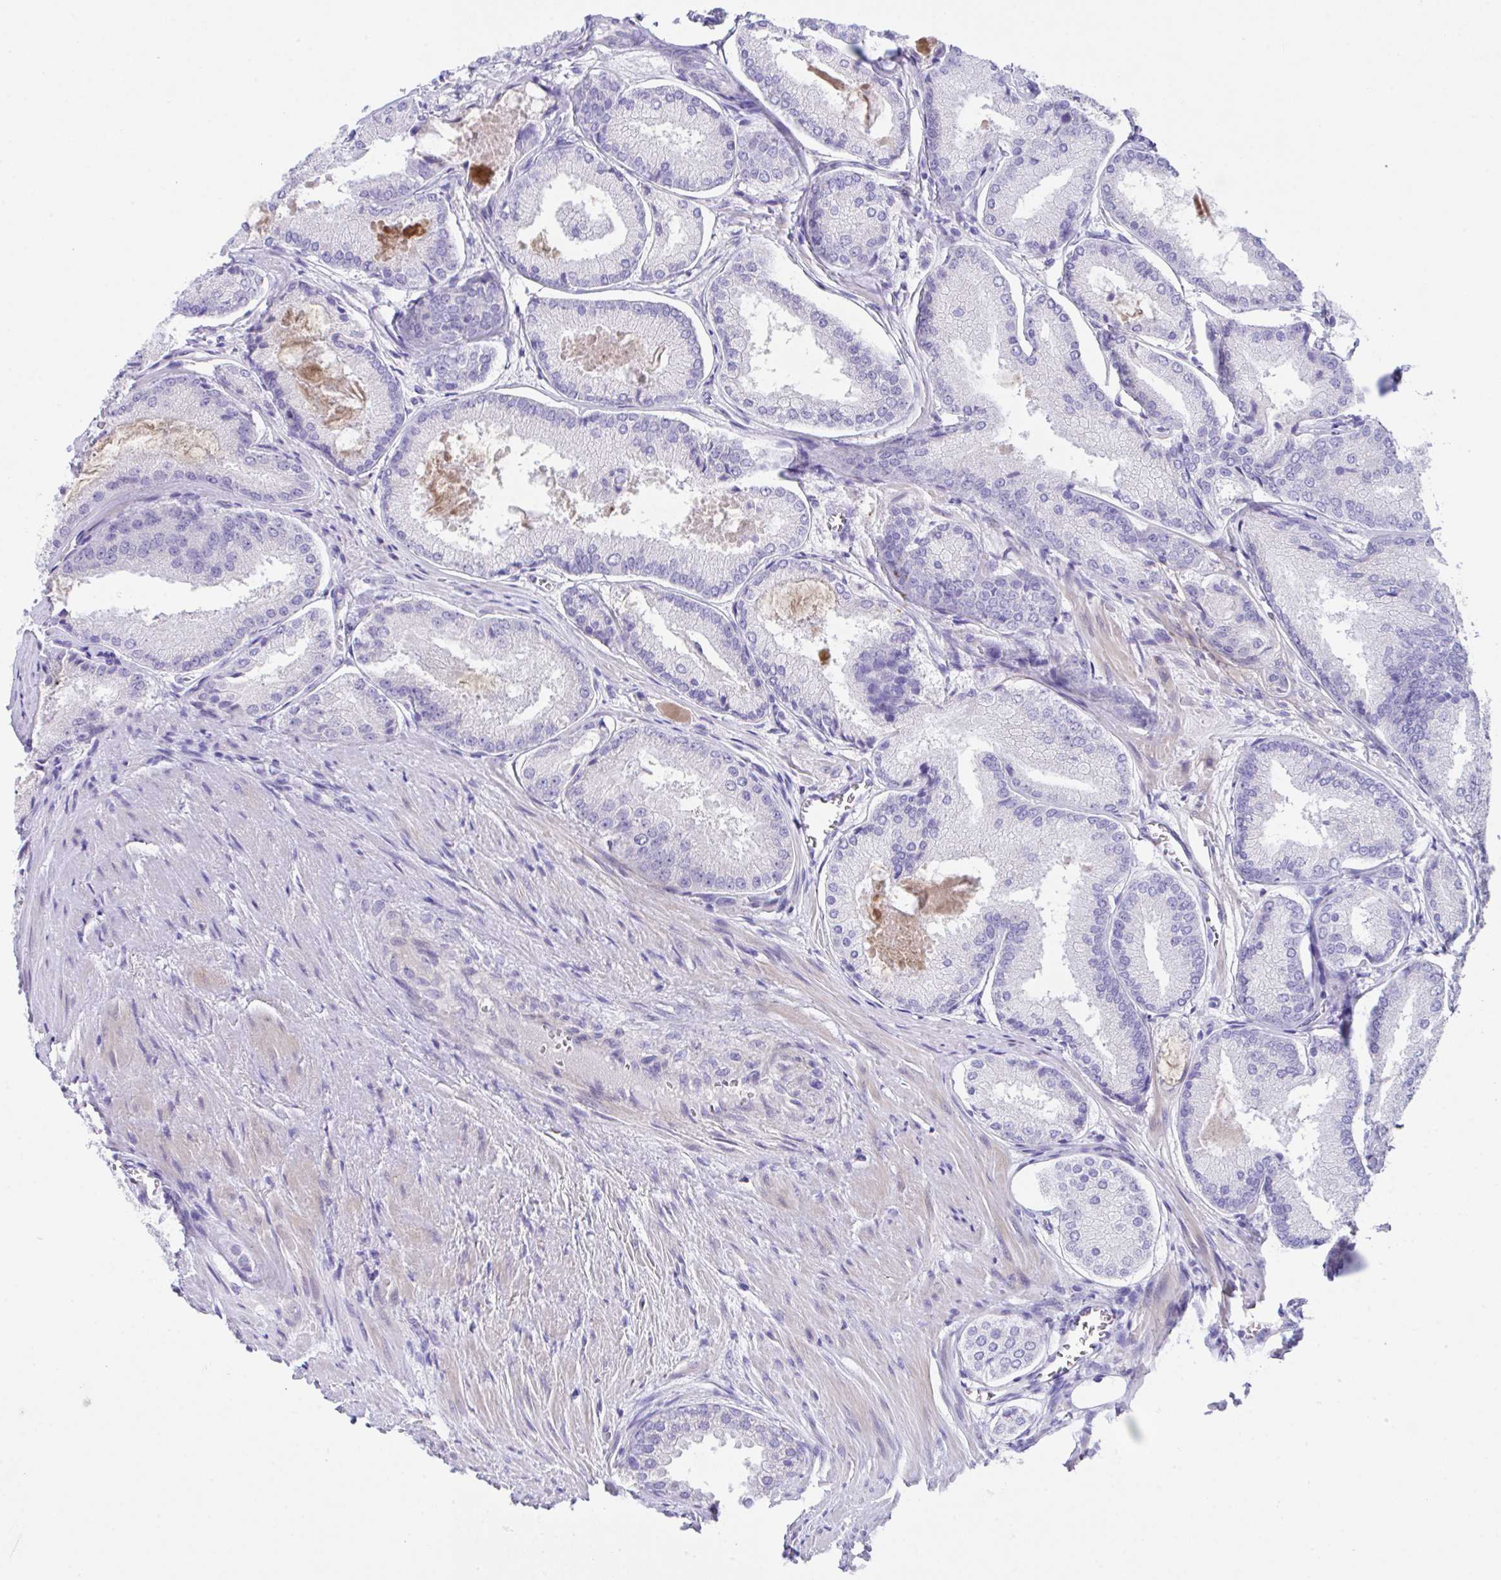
{"staining": {"intensity": "negative", "quantity": "none", "location": "none"}, "tissue": "prostate cancer", "cell_type": "Tumor cells", "image_type": "cancer", "snomed": [{"axis": "morphology", "description": "Adenocarcinoma, High grade"}, {"axis": "topography", "description": "Prostate"}], "caption": "This is a histopathology image of immunohistochemistry (IHC) staining of prostate cancer, which shows no positivity in tumor cells.", "gene": "SLC16A6", "patient": {"sex": "male", "age": 73}}